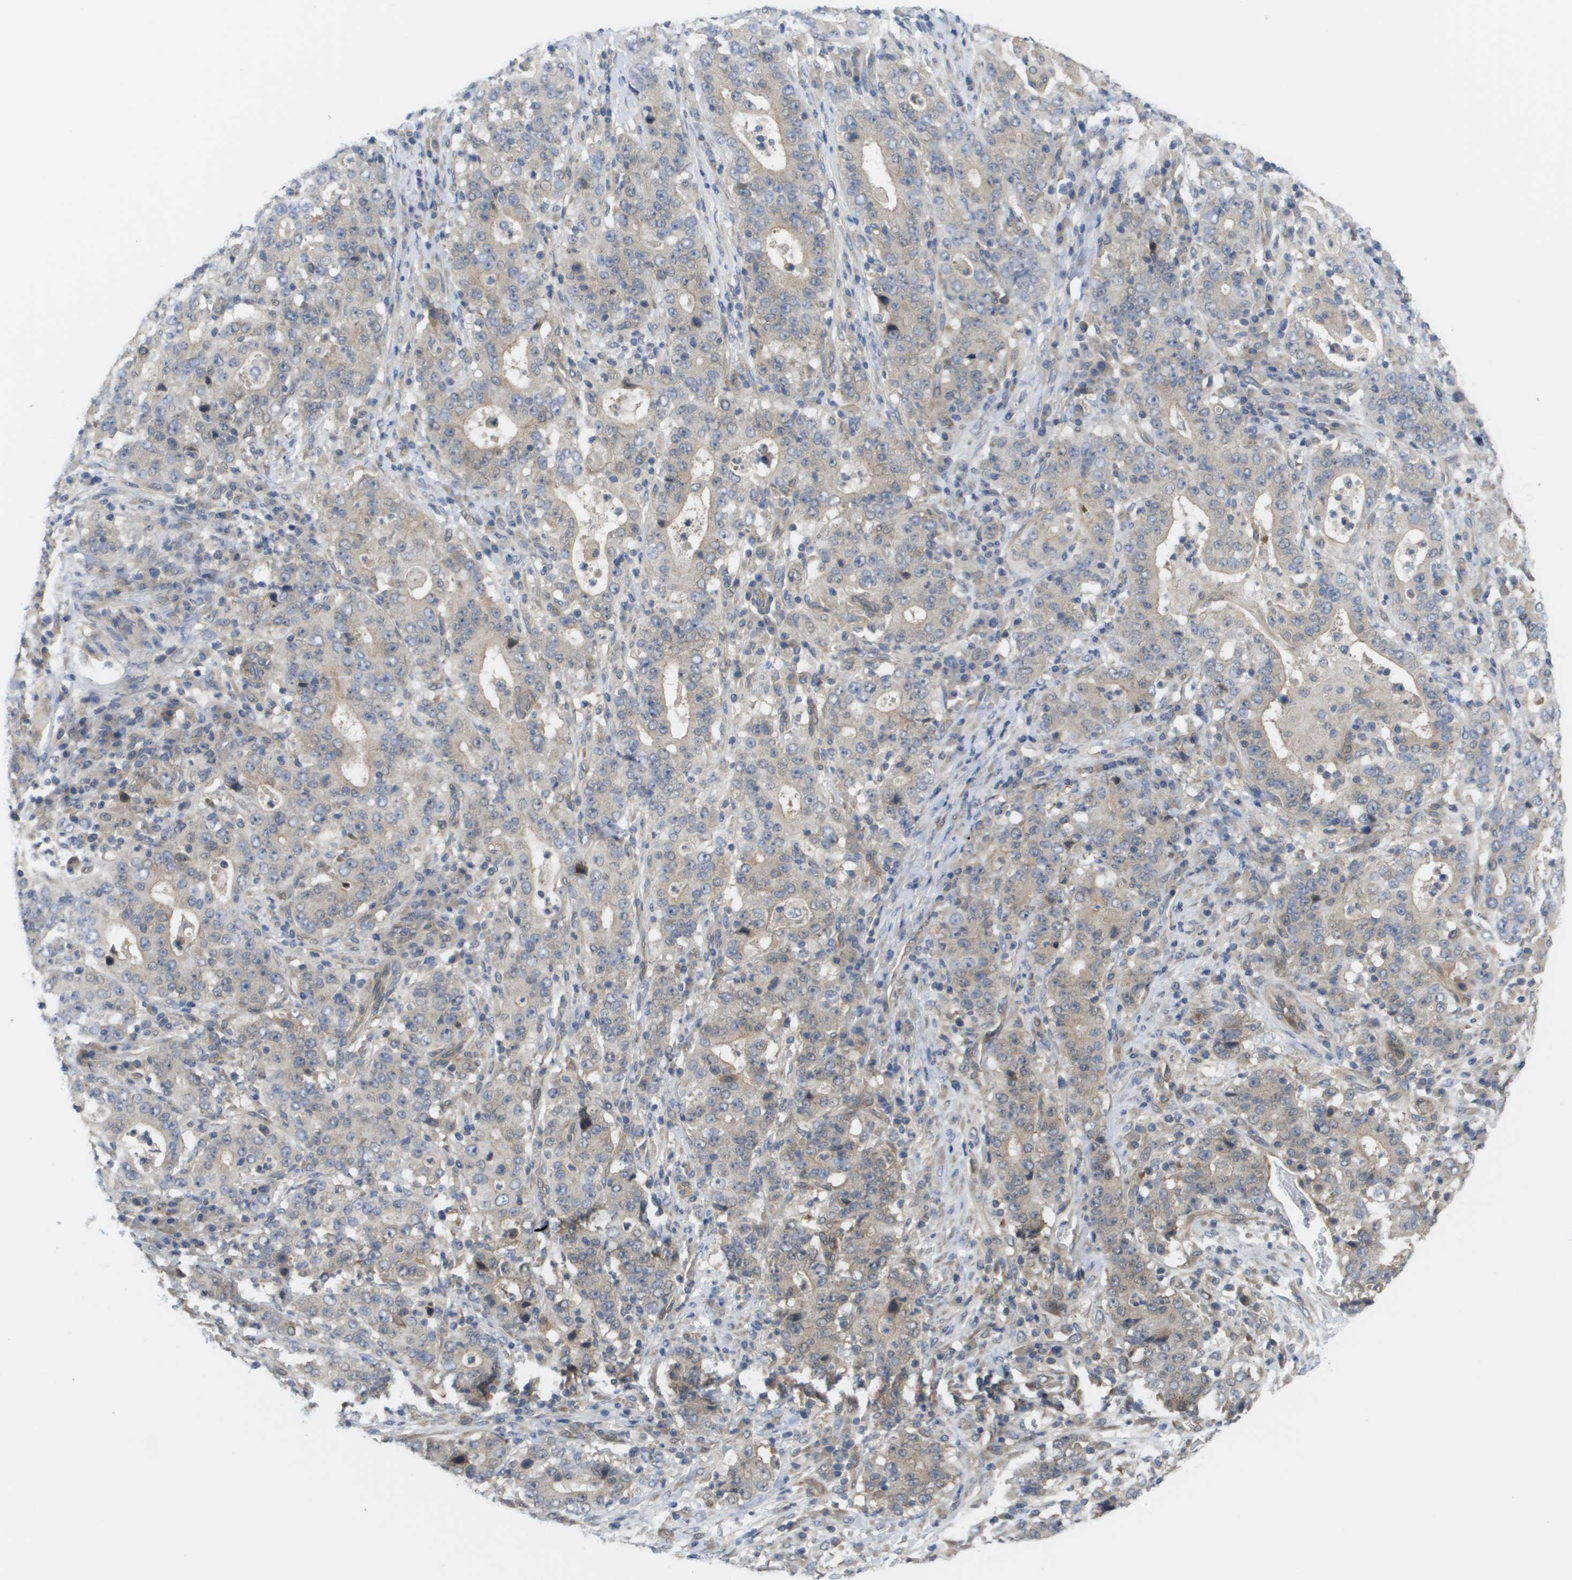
{"staining": {"intensity": "weak", "quantity": "25%-75%", "location": "cytoplasmic/membranous"}, "tissue": "stomach cancer", "cell_type": "Tumor cells", "image_type": "cancer", "snomed": [{"axis": "morphology", "description": "Normal tissue, NOS"}, {"axis": "morphology", "description": "Adenocarcinoma, NOS"}, {"axis": "topography", "description": "Stomach, upper"}, {"axis": "topography", "description": "Stomach"}], "caption": "Brown immunohistochemical staining in human adenocarcinoma (stomach) shows weak cytoplasmic/membranous staining in about 25%-75% of tumor cells.", "gene": "CTPS2", "patient": {"sex": "male", "age": 59}}